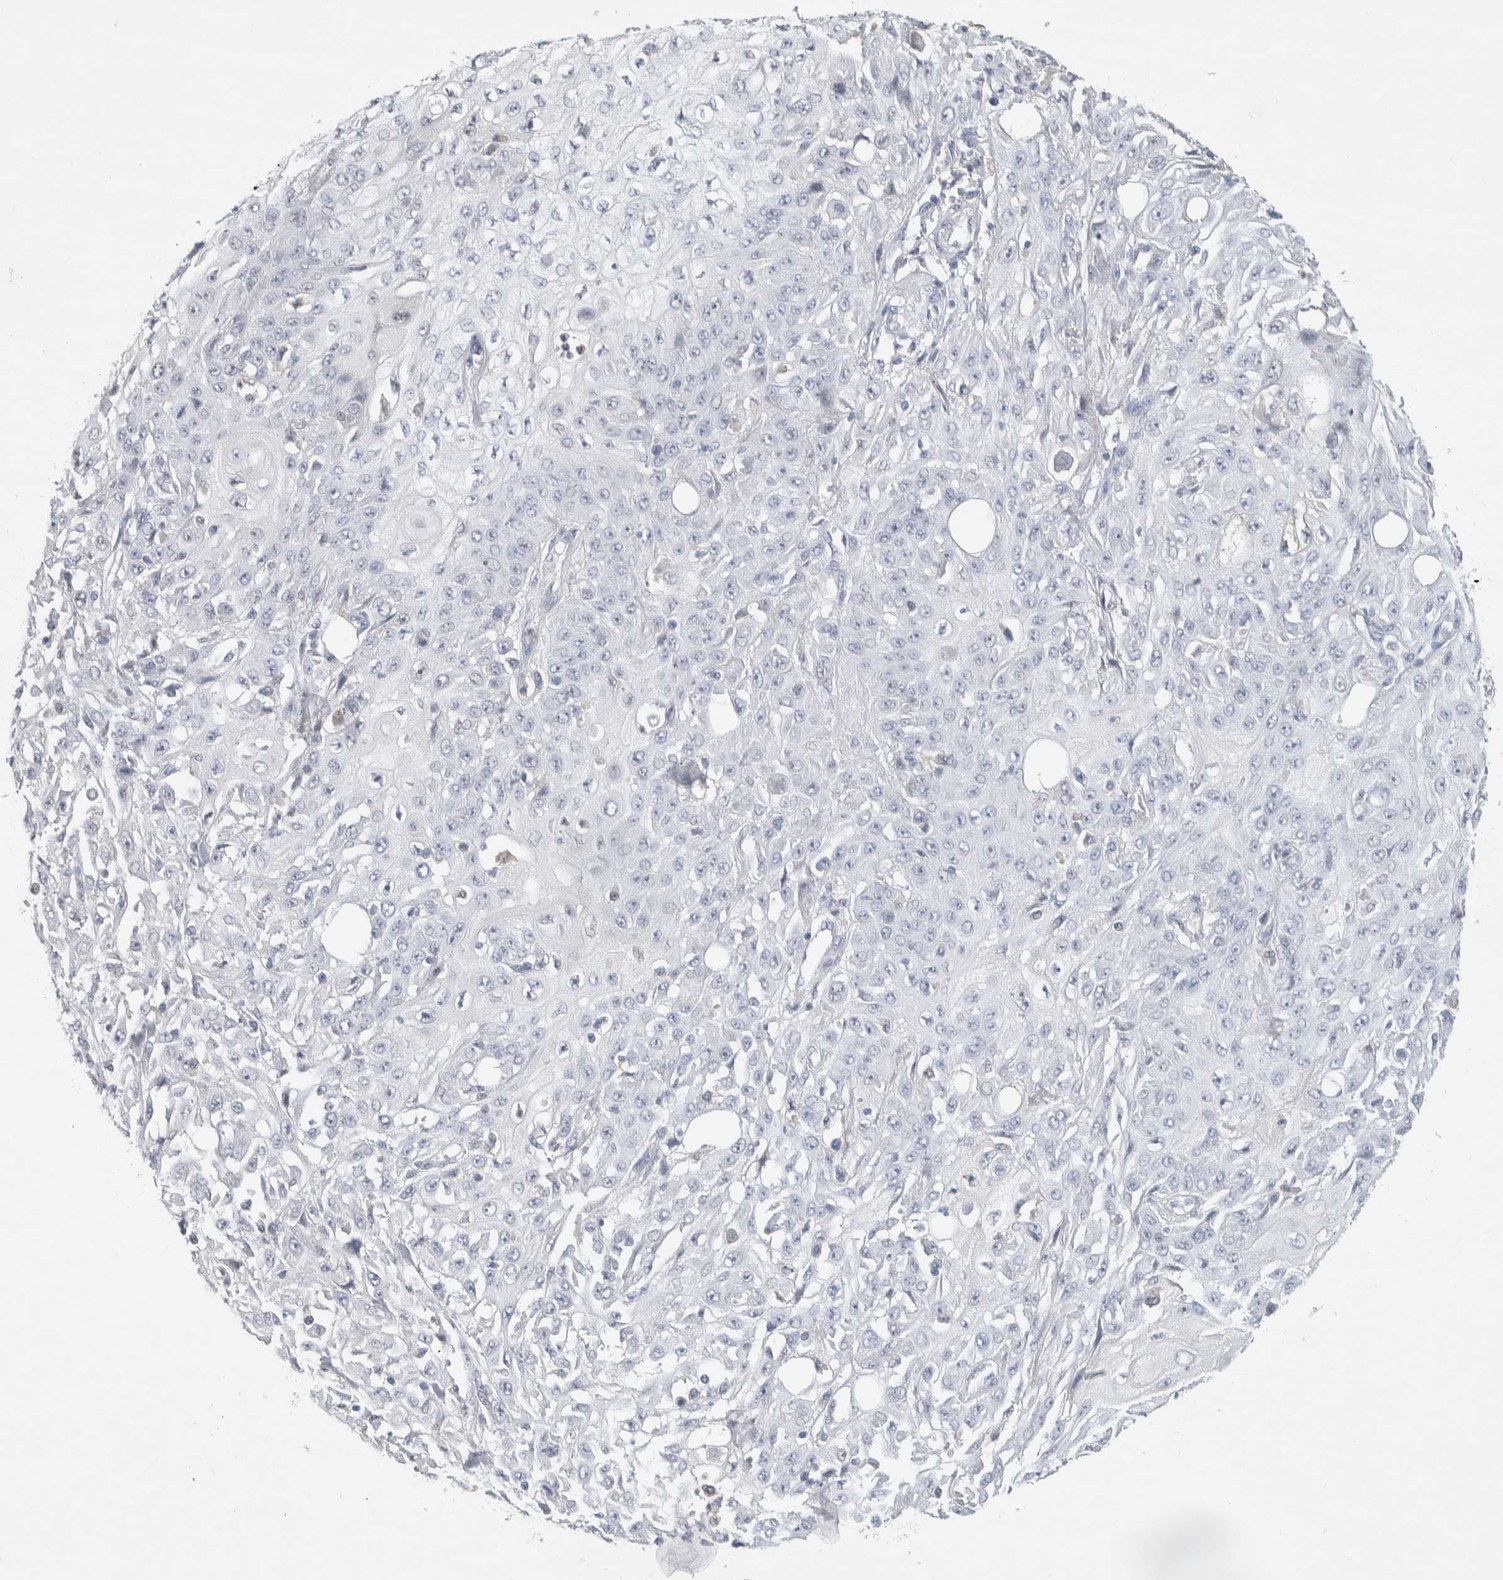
{"staining": {"intensity": "negative", "quantity": "none", "location": "none"}, "tissue": "skin cancer", "cell_type": "Tumor cells", "image_type": "cancer", "snomed": [{"axis": "morphology", "description": "Squamous cell carcinoma, NOS"}, {"axis": "morphology", "description": "Squamous cell carcinoma, metastatic, NOS"}, {"axis": "topography", "description": "Skin"}, {"axis": "topography", "description": "Lymph node"}], "caption": "This is an IHC photomicrograph of human skin metastatic squamous cell carcinoma. There is no positivity in tumor cells.", "gene": "DEPTOR", "patient": {"sex": "male", "age": 75}}